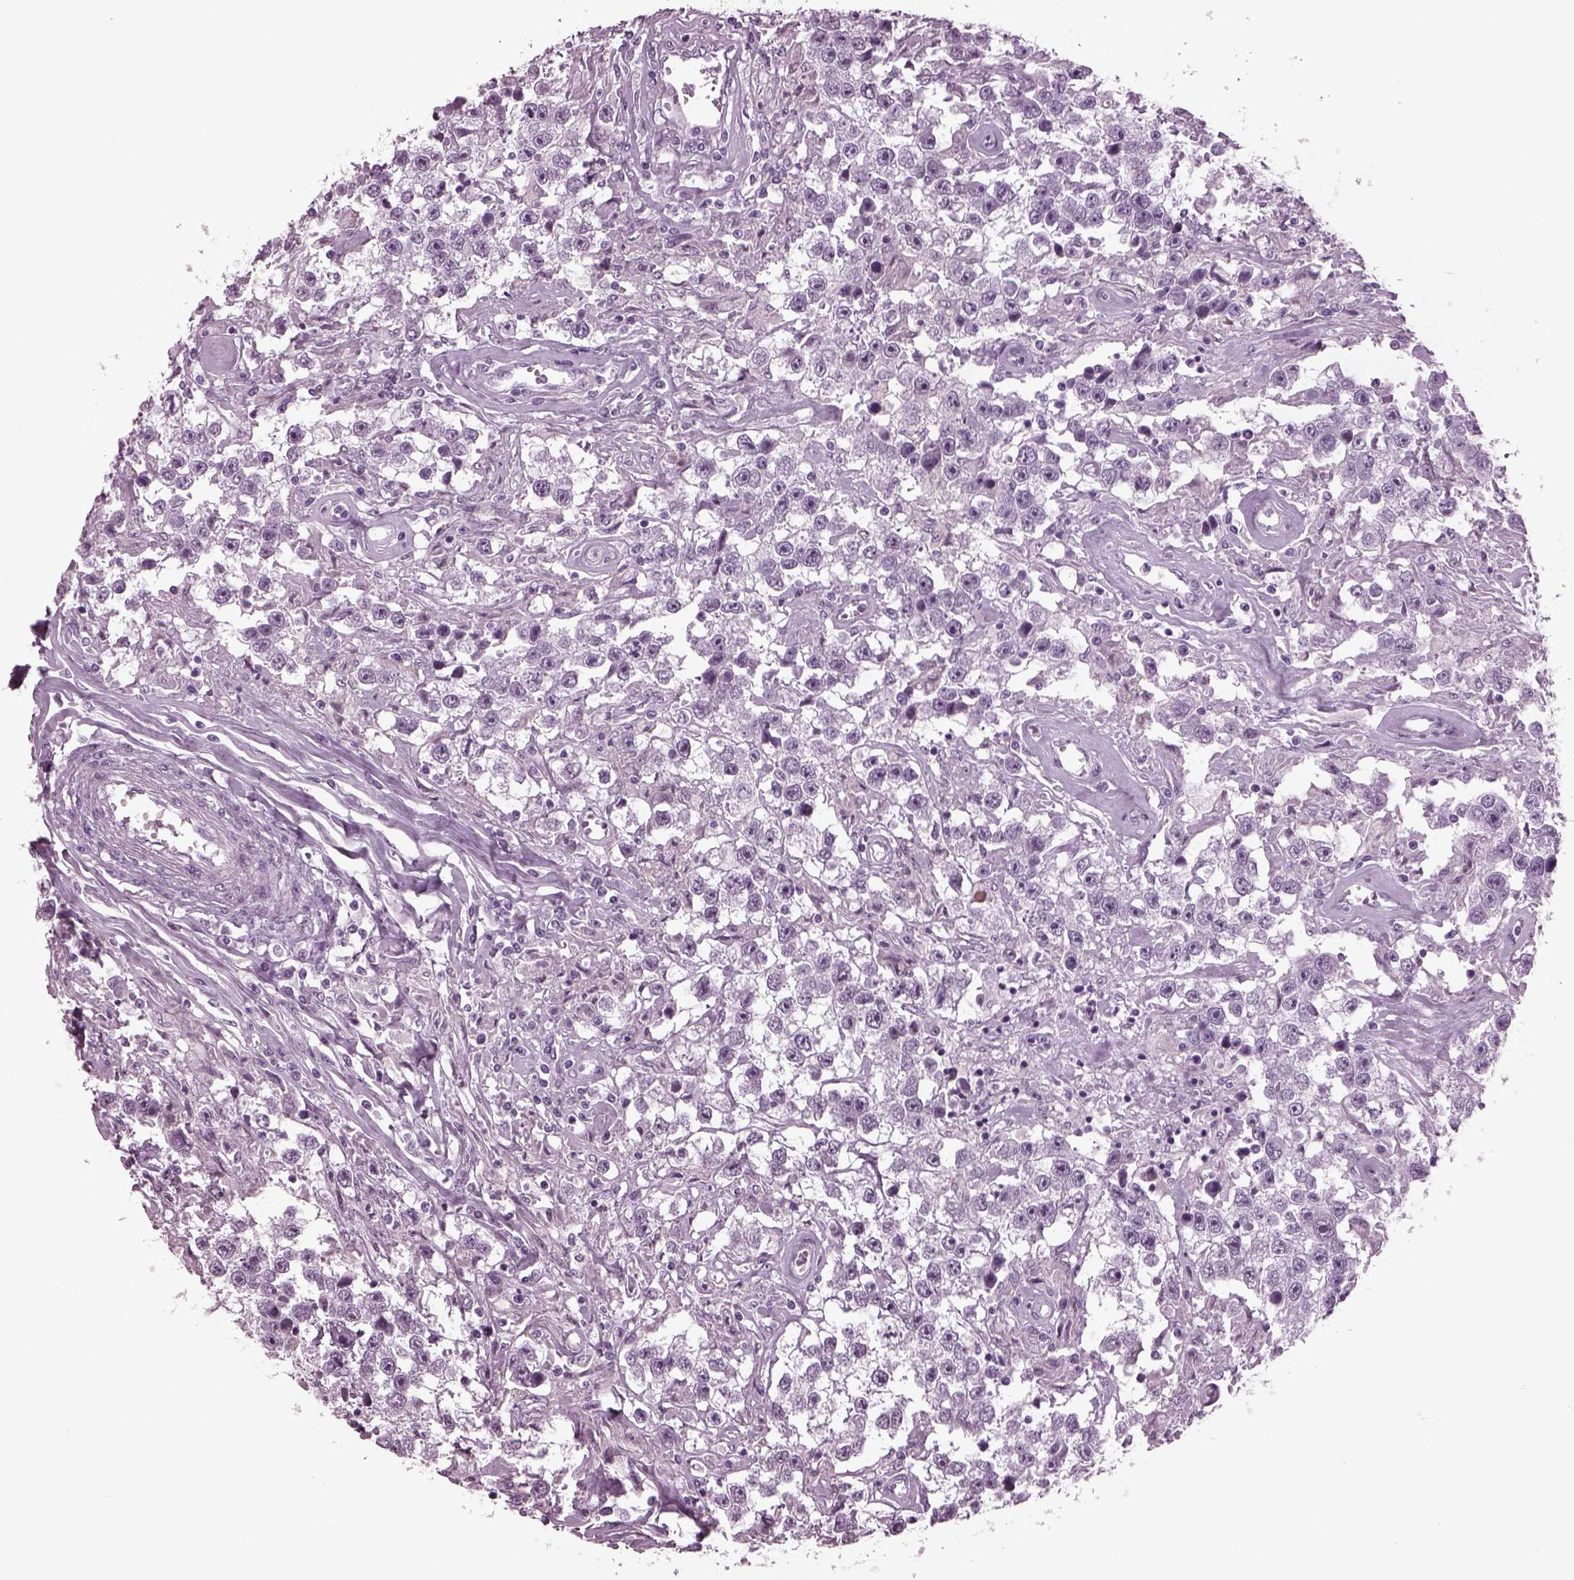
{"staining": {"intensity": "negative", "quantity": "none", "location": "none"}, "tissue": "testis cancer", "cell_type": "Tumor cells", "image_type": "cancer", "snomed": [{"axis": "morphology", "description": "Seminoma, NOS"}, {"axis": "topography", "description": "Testis"}], "caption": "This image is of testis seminoma stained with IHC to label a protein in brown with the nuclei are counter-stained blue. There is no expression in tumor cells.", "gene": "TPPP2", "patient": {"sex": "male", "age": 43}}